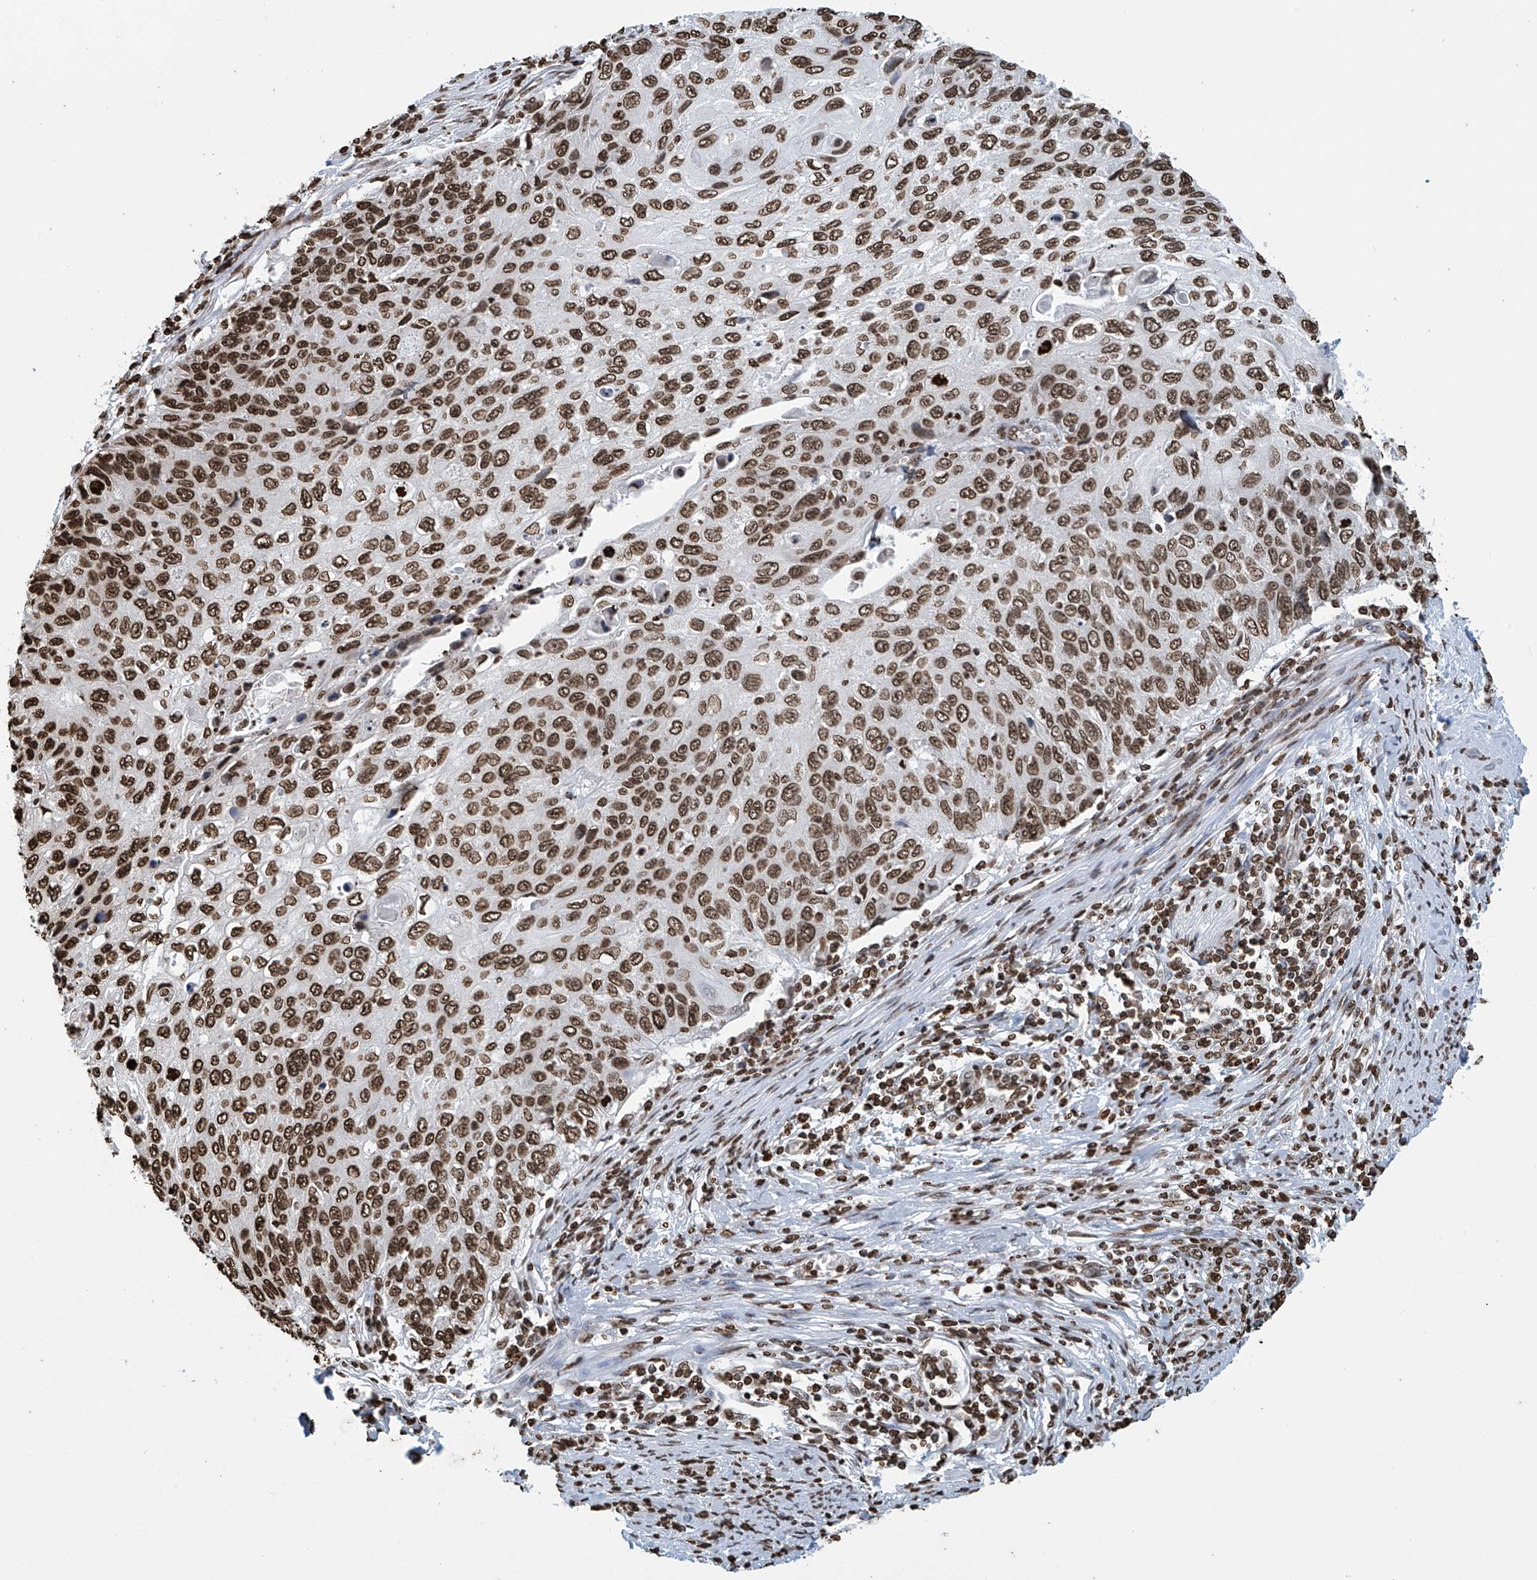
{"staining": {"intensity": "moderate", "quantity": ">75%", "location": "nuclear"}, "tissue": "cervical cancer", "cell_type": "Tumor cells", "image_type": "cancer", "snomed": [{"axis": "morphology", "description": "Squamous cell carcinoma, NOS"}, {"axis": "topography", "description": "Cervix"}], "caption": "Moderate nuclear expression for a protein is present in about >75% of tumor cells of cervical squamous cell carcinoma using immunohistochemistry (IHC).", "gene": "DPPA2", "patient": {"sex": "female", "age": 70}}